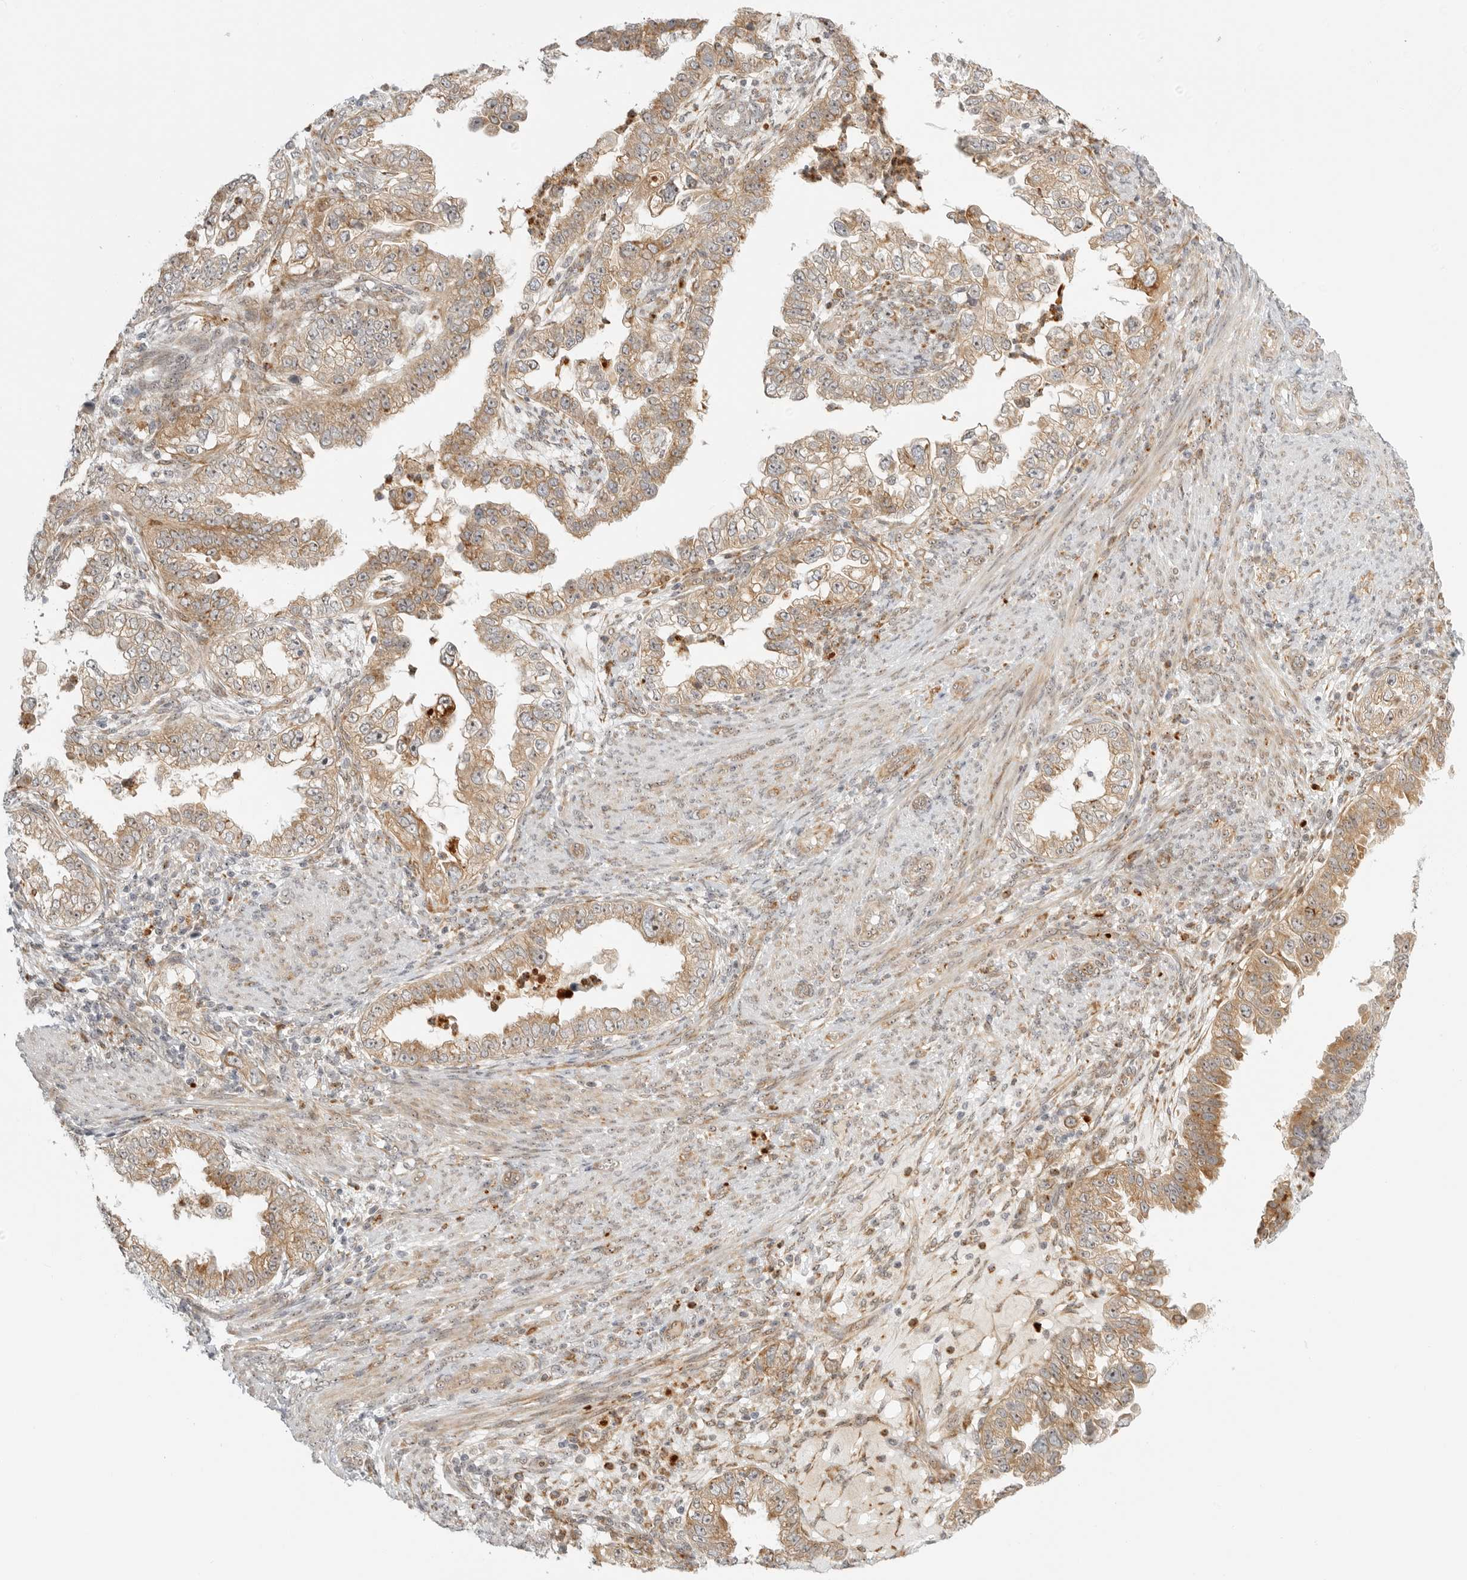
{"staining": {"intensity": "moderate", "quantity": ">75%", "location": "cytoplasmic/membranous"}, "tissue": "endometrial cancer", "cell_type": "Tumor cells", "image_type": "cancer", "snomed": [{"axis": "morphology", "description": "Adenocarcinoma, NOS"}, {"axis": "topography", "description": "Endometrium"}], "caption": "DAB (3,3'-diaminobenzidine) immunohistochemical staining of endometrial cancer demonstrates moderate cytoplasmic/membranous protein expression in about >75% of tumor cells.", "gene": "DSCC1", "patient": {"sex": "female", "age": 85}}